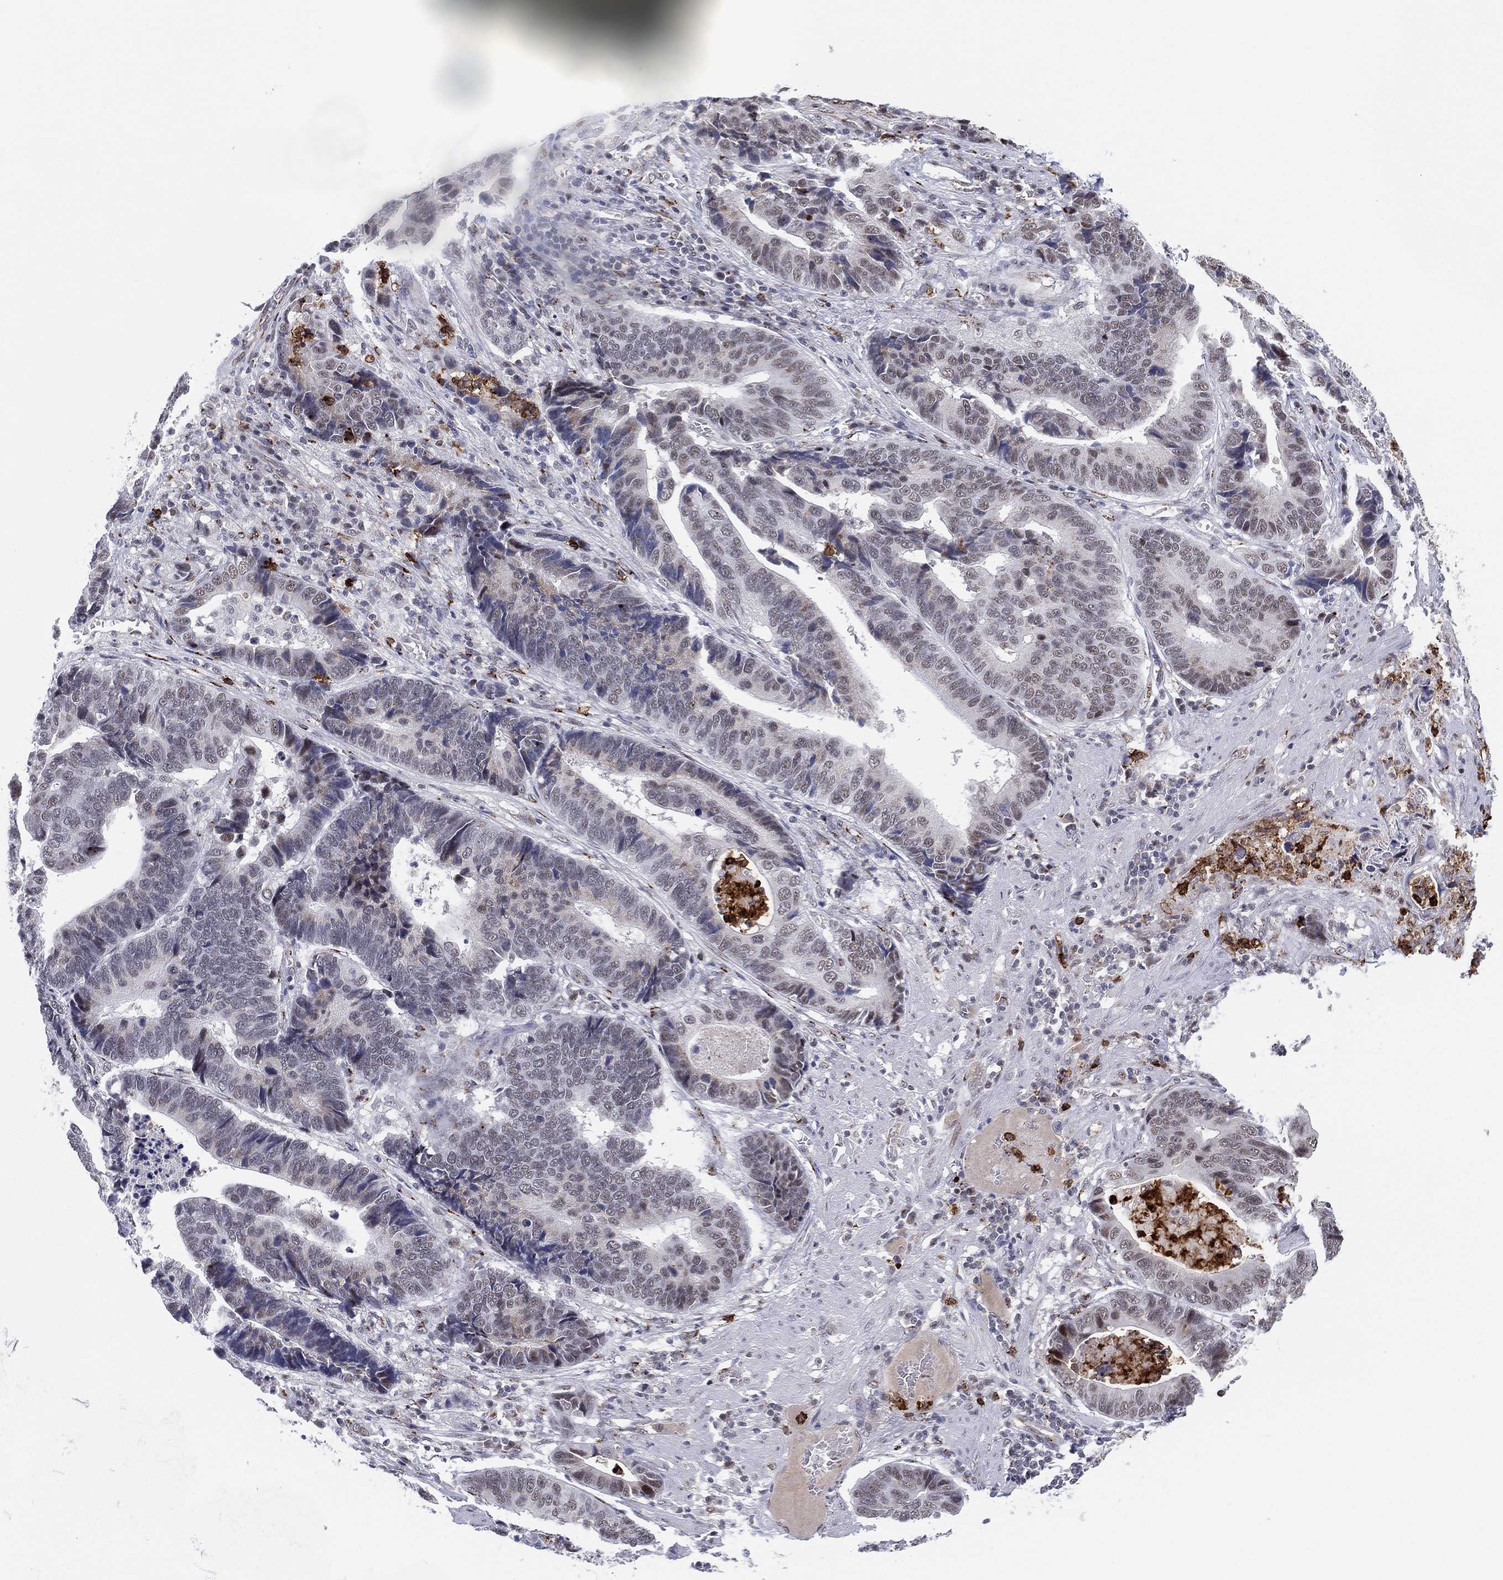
{"staining": {"intensity": "negative", "quantity": "none", "location": "none"}, "tissue": "stomach cancer", "cell_type": "Tumor cells", "image_type": "cancer", "snomed": [{"axis": "morphology", "description": "Adenocarcinoma, NOS"}, {"axis": "topography", "description": "Stomach"}], "caption": "A histopathology image of adenocarcinoma (stomach) stained for a protein reveals no brown staining in tumor cells.", "gene": "CD177", "patient": {"sex": "male", "age": 84}}